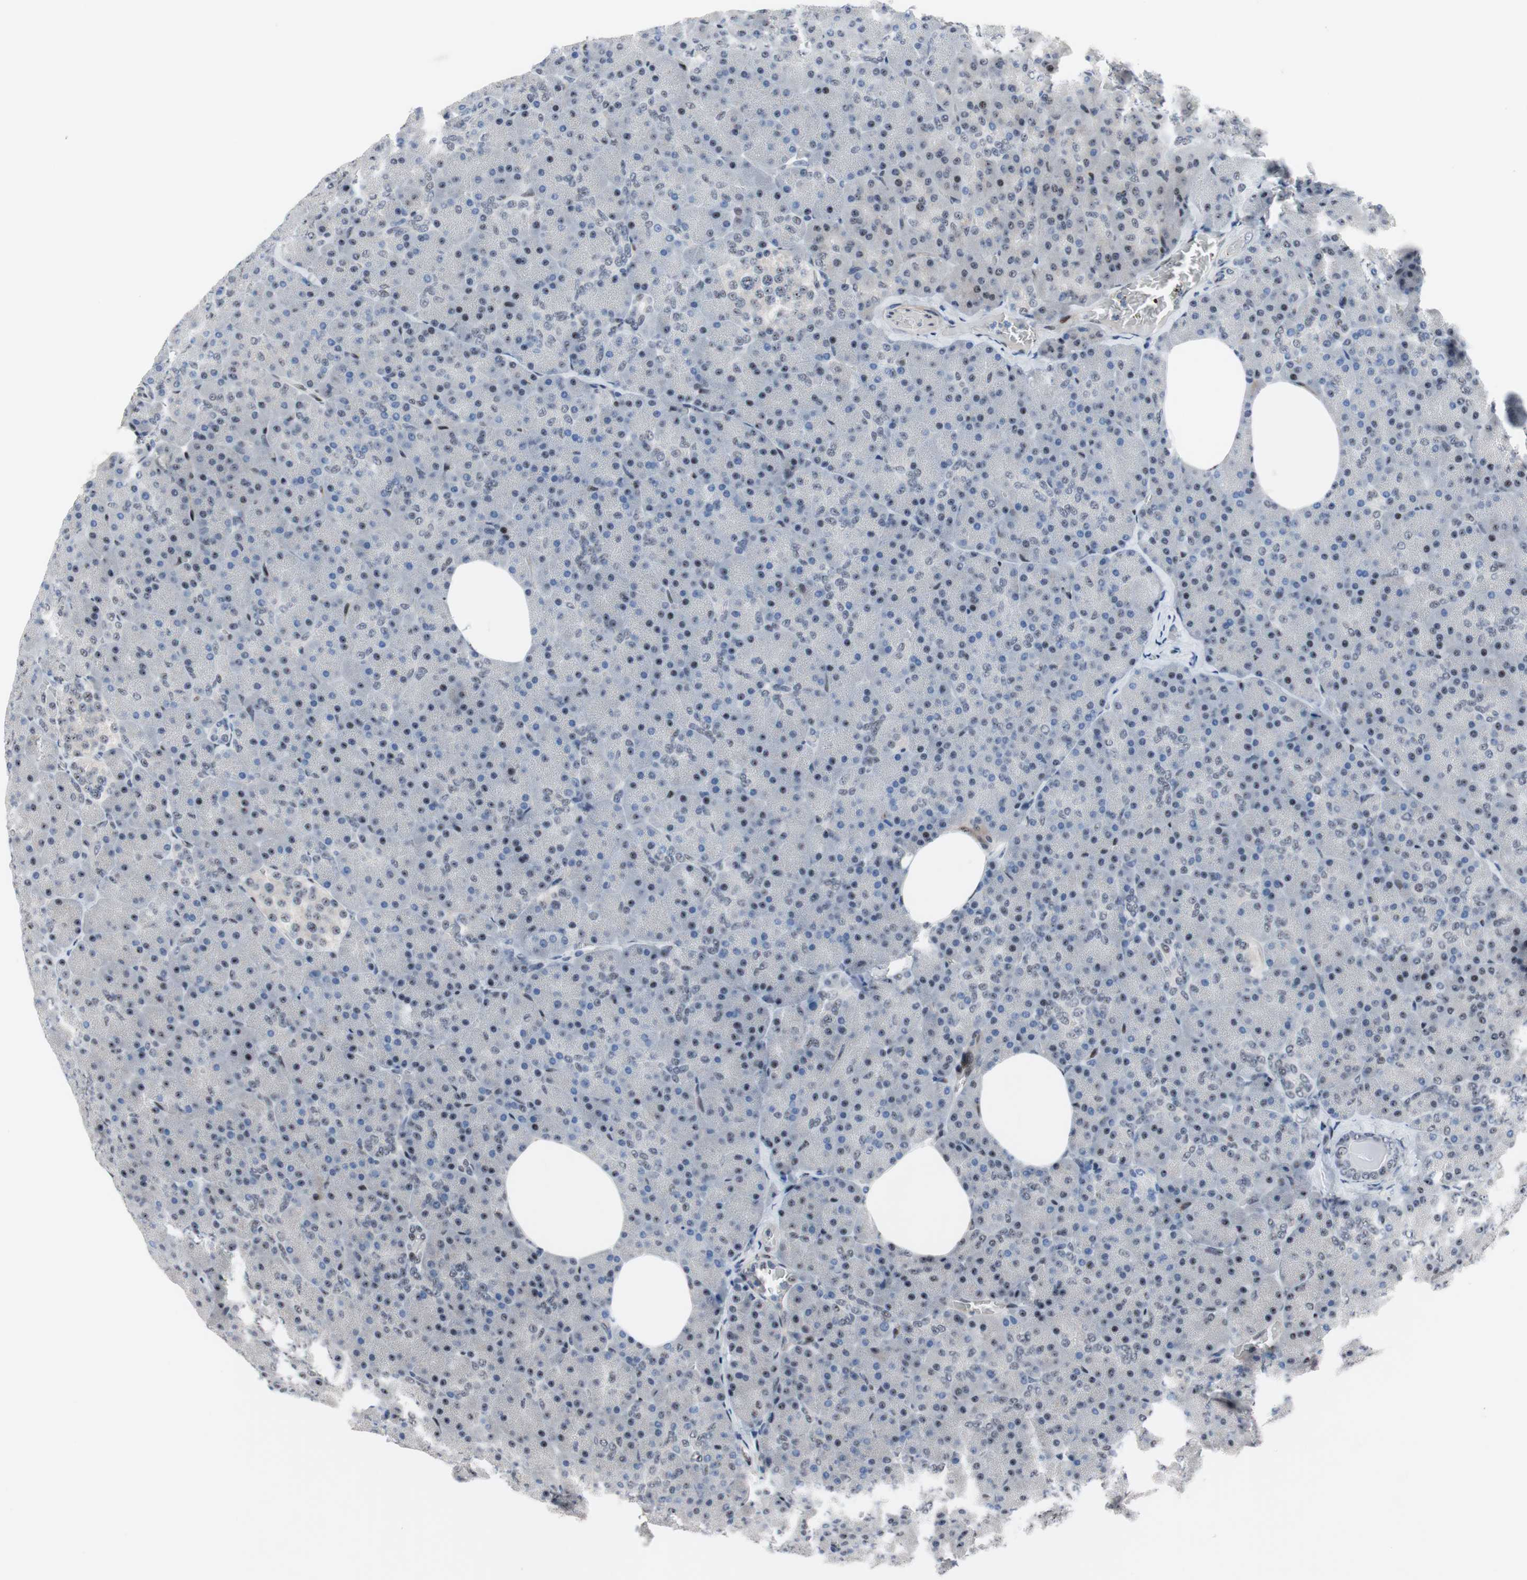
{"staining": {"intensity": "weak", "quantity": "25%-75%", "location": "nuclear"}, "tissue": "pancreas", "cell_type": "Exocrine glandular cells", "image_type": "normal", "snomed": [{"axis": "morphology", "description": "Normal tissue, NOS"}, {"axis": "topography", "description": "Pancreas"}], "caption": "Protein staining exhibits weak nuclear staining in approximately 25%-75% of exocrine glandular cells in normal pancreas.", "gene": "PINX1", "patient": {"sex": "female", "age": 35}}